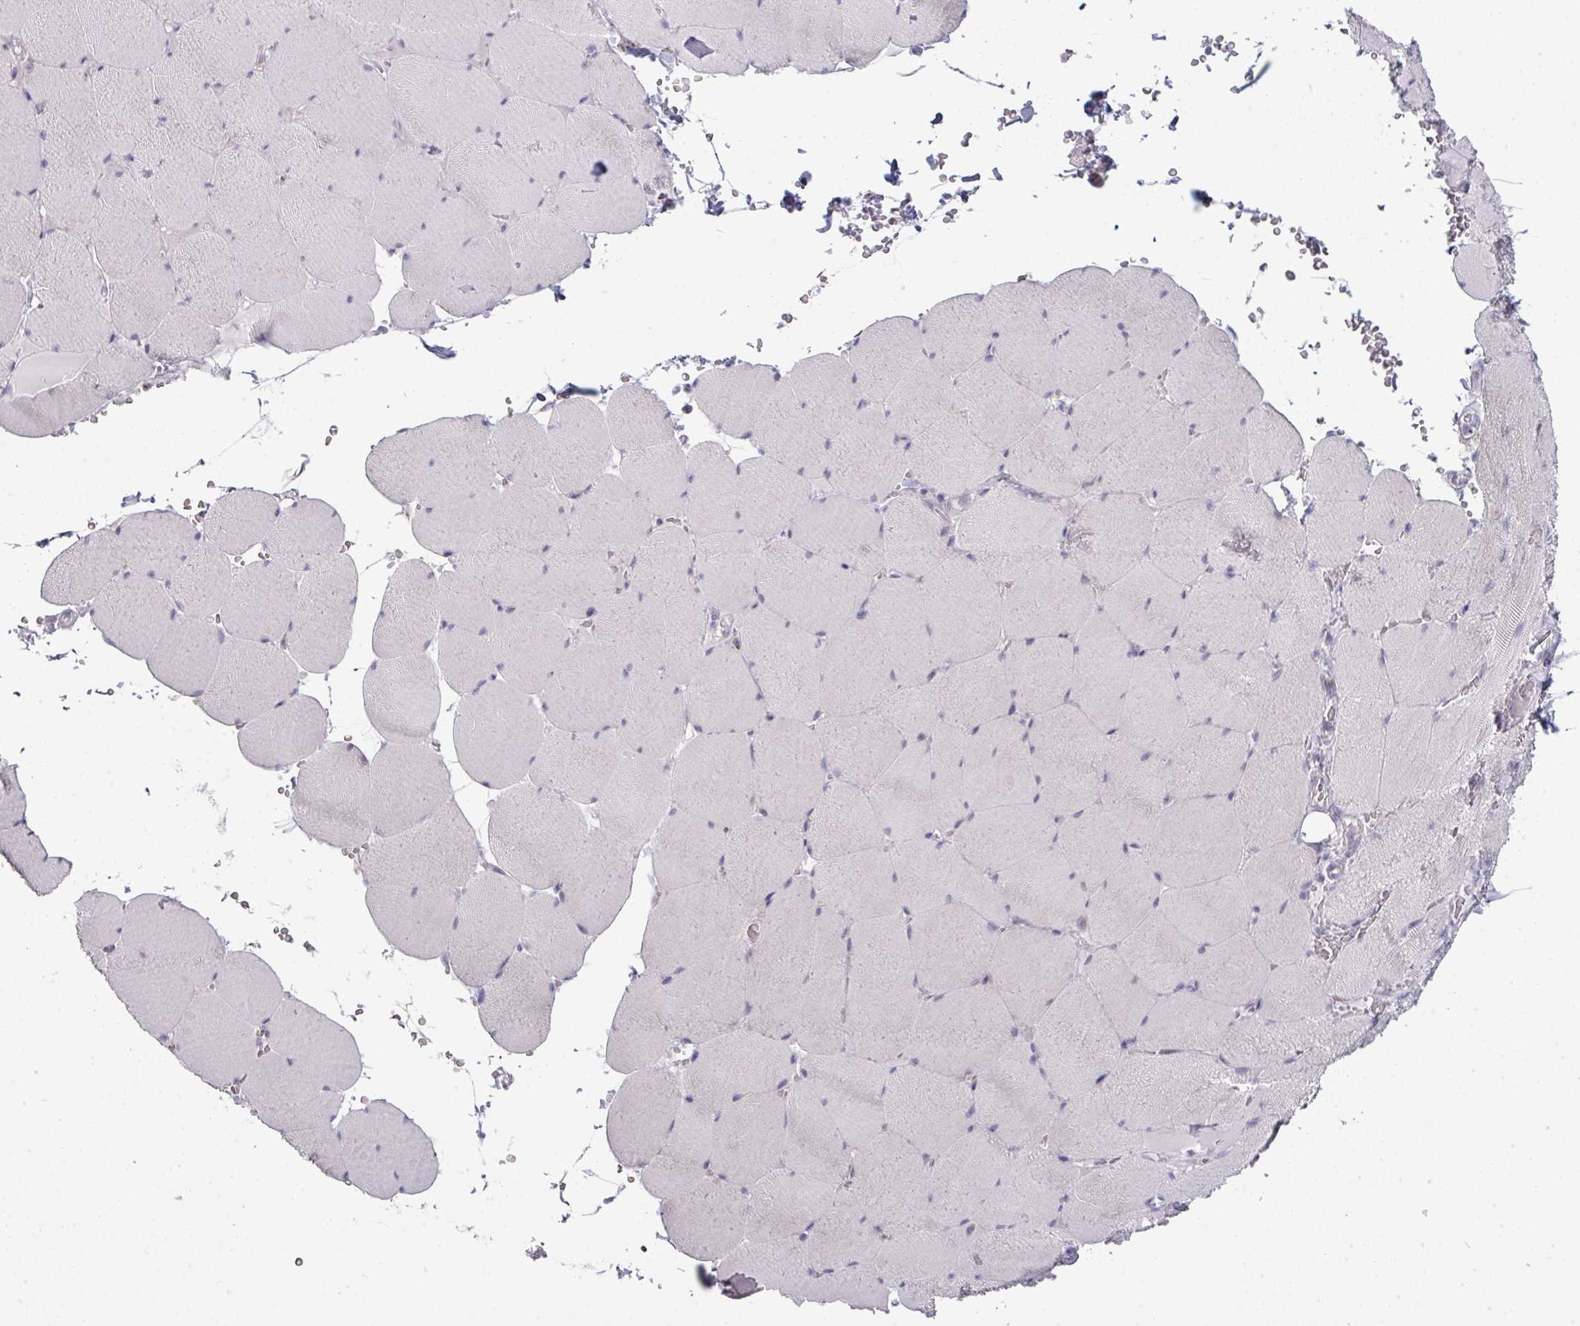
{"staining": {"intensity": "weak", "quantity": "<25%", "location": "cytoplasmic/membranous"}, "tissue": "skeletal muscle", "cell_type": "Myocytes", "image_type": "normal", "snomed": [{"axis": "morphology", "description": "Normal tissue, NOS"}, {"axis": "topography", "description": "Skeletal muscle"}, {"axis": "topography", "description": "Head-Neck"}], "caption": "An immunohistochemistry image of benign skeletal muscle is shown. There is no staining in myocytes of skeletal muscle. The staining is performed using DAB brown chromogen with nuclei counter-stained in using hematoxylin.", "gene": "ZNF615", "patient": {"sex": "male", "age": 66}}